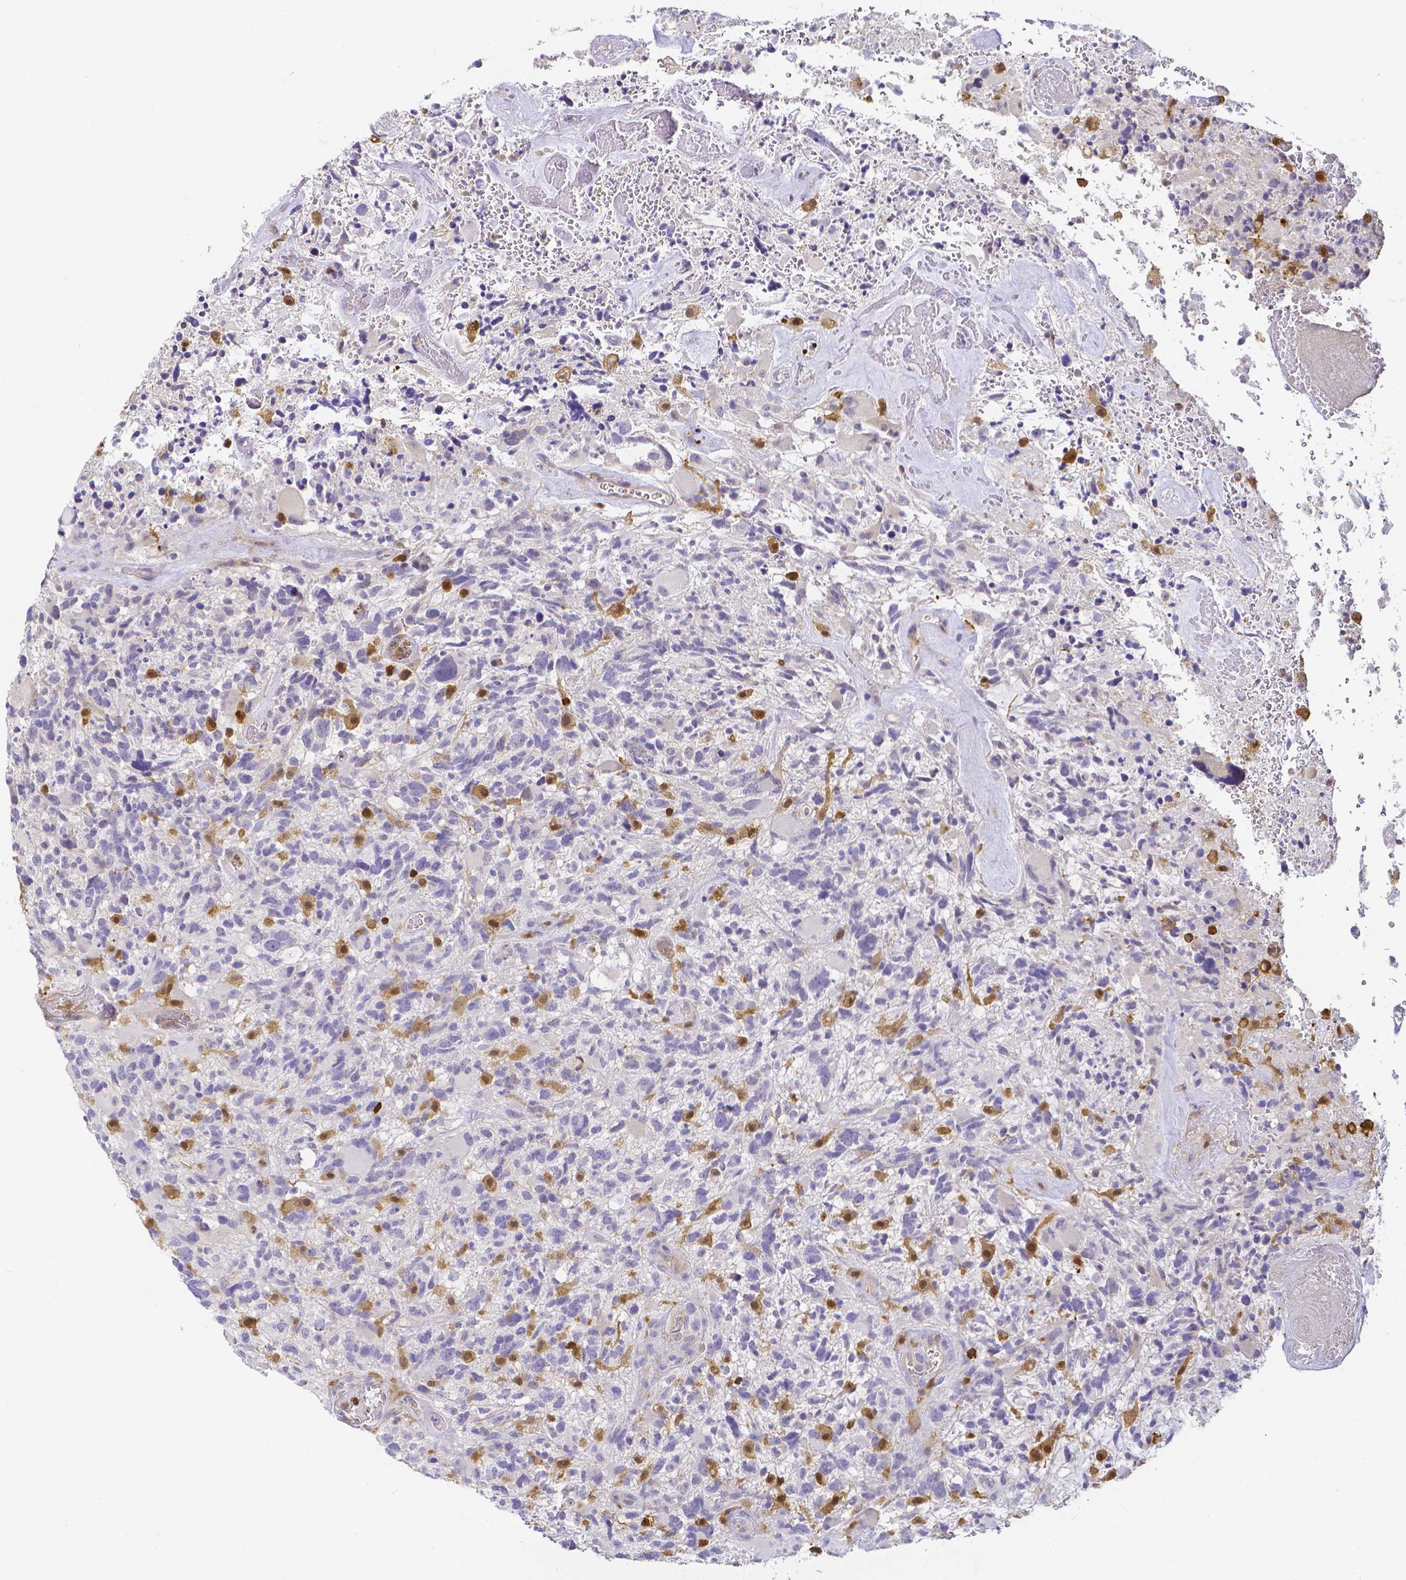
{"staining": {"intensity": "negative", "quantity": "none", "location": "none"}, "tissue": "glioma", "cell_type": "Tumor cells", "image_type": "cancer", "snomed": [{"axis": "morphology", "description": "Glioma, malignant, High grade"}, {"axis": "topography", "description": "Brain"}], "caption": "IHC of human glioma demonstrates no positivity in tumor cells.", "gene": "COTL1", "patient": {"sex": "female", "age": 71}}